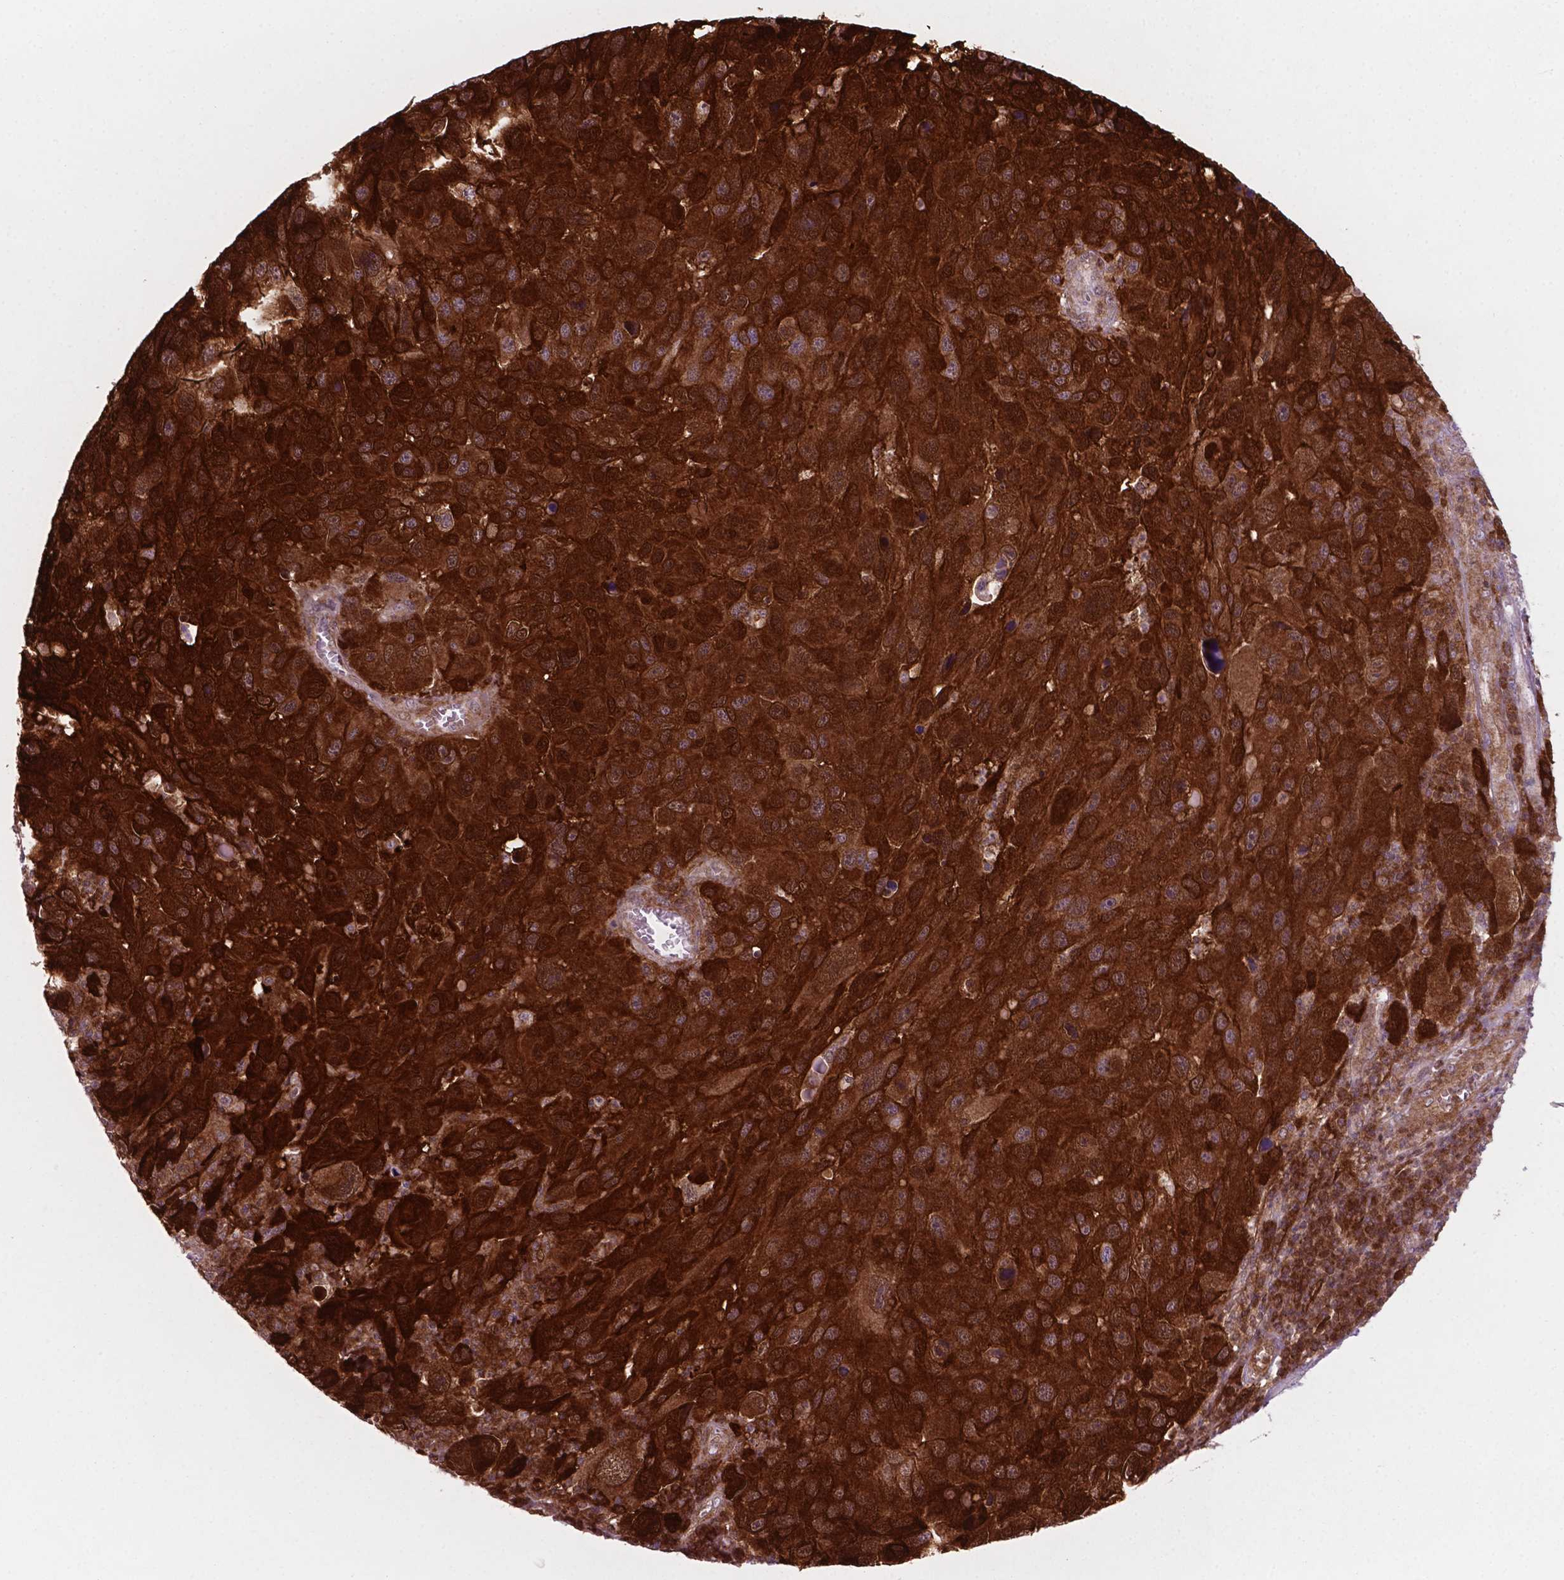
{"staining": {"intensity": "strong", "quantity": ">75%", "location": "cytoplasmic/membranous"}, "tissue": "melanoma", "cell_type": "Tumor cells", "image_type": "cancer", "snomed": [{"axis": "morphology", "description": "Malignant melanoma, NOS"}, {"axis": "topography", "description": "Skin"}], "caption": "This micrograph reveals malignant melanoma stained with immunohistochemistry (IHC) to label a protein in brown. The cytoplasmic/membranous of tumor cells show strong positivity for the protein. Nuclei are counter-stained blue.", "gene": "LDHA", "patient": {"sex": "male", "age": 53}}